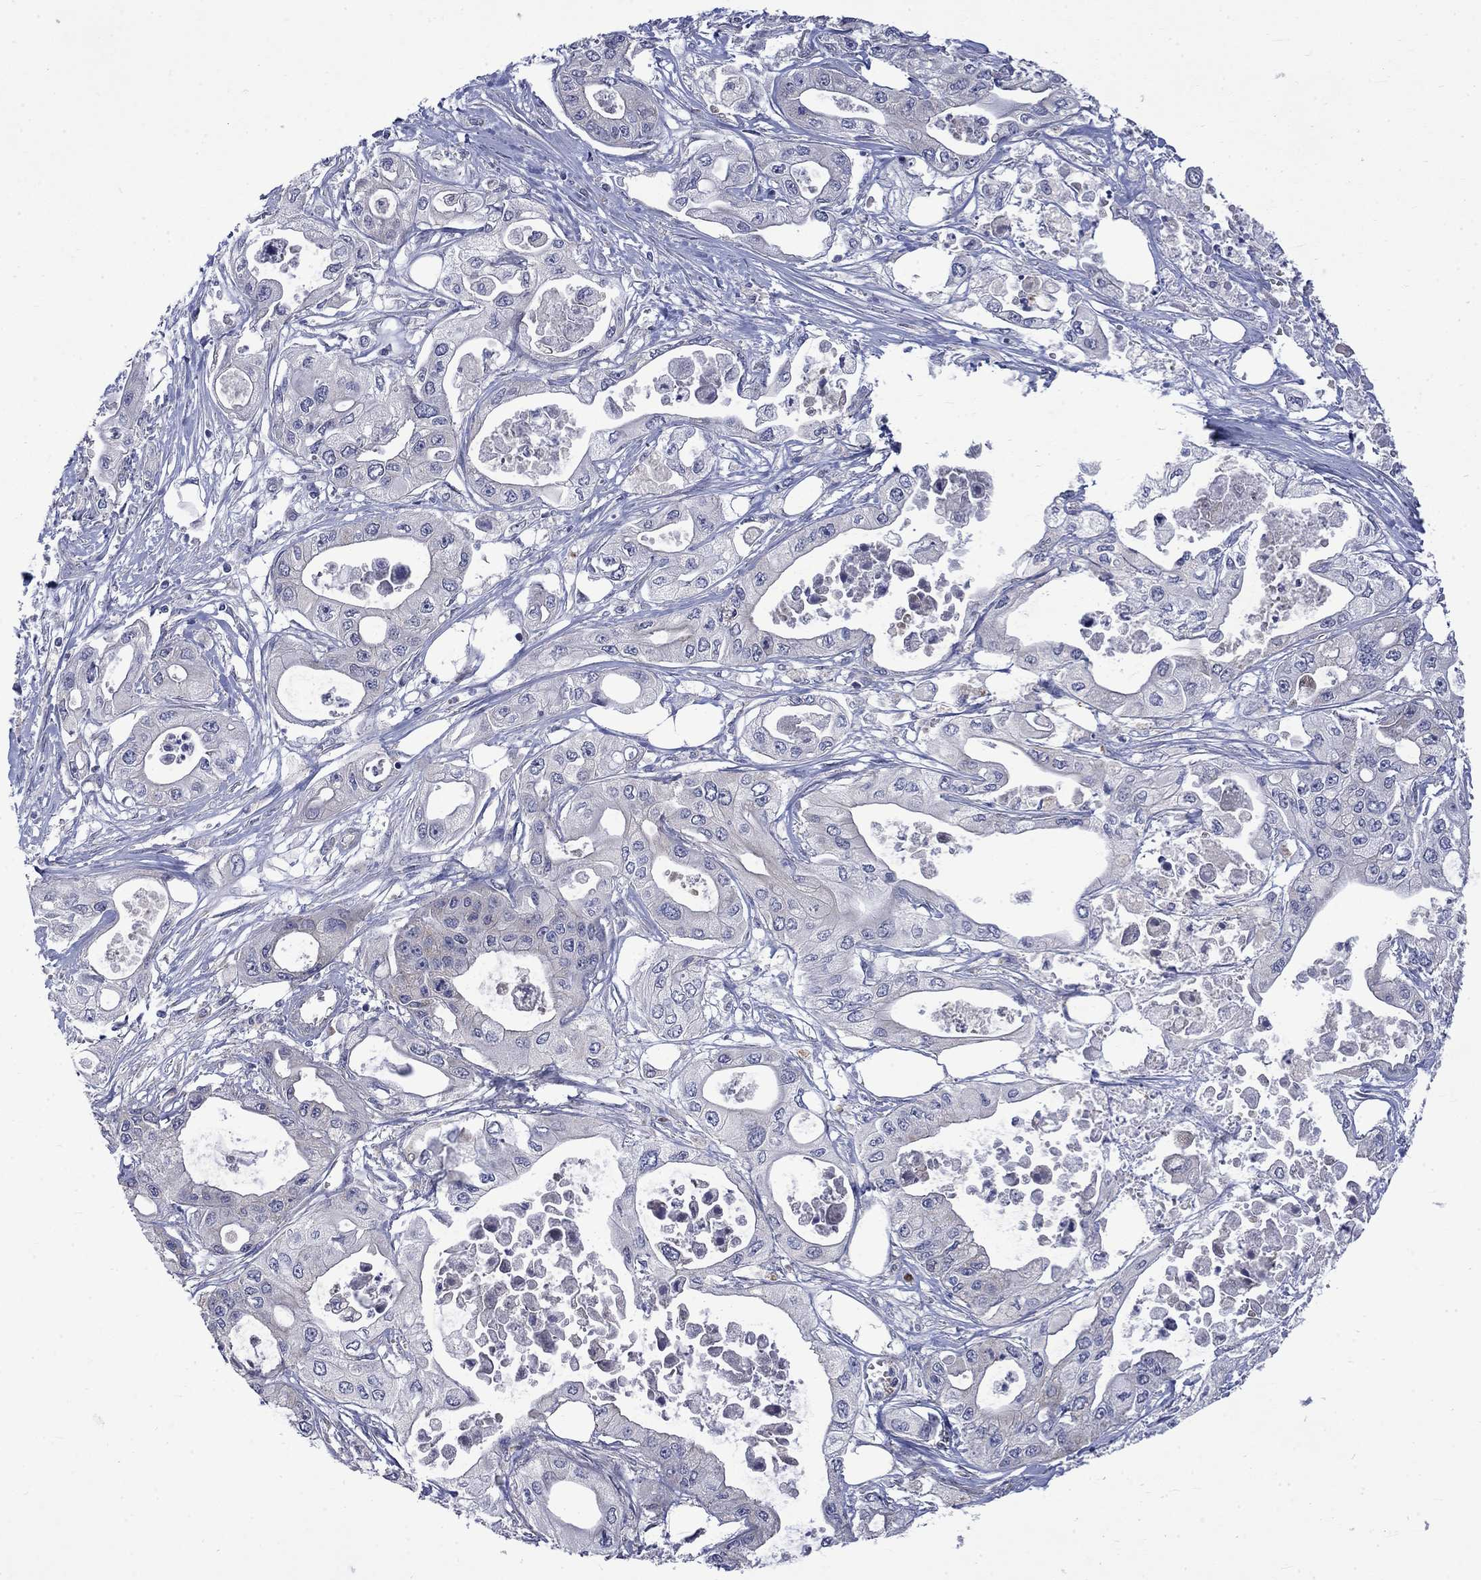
{"staining": {"intensity": "negative", "quantity": "none", "location": "none"}, "tissue": "pancreatic cancer", "cell_type": "Tumor cells", "image_type": "cancer", "snomed": [{"axis": "morphology", "description": "Adenocarcinoma, NOS"}, {"axis": "topography", "description": "Pancreas"}], "caption": "Tumor cells are negative for protein expression in human pancreatic cancer (adenocarcinoma). The staining was performed using DAB to visualize the protein expression in brown, while the nuclei were stained in blue with hematoxylin (Magnification: 20x).", "gene": "HSPA12A", "patient": {"sex": "male", "age": 70}}